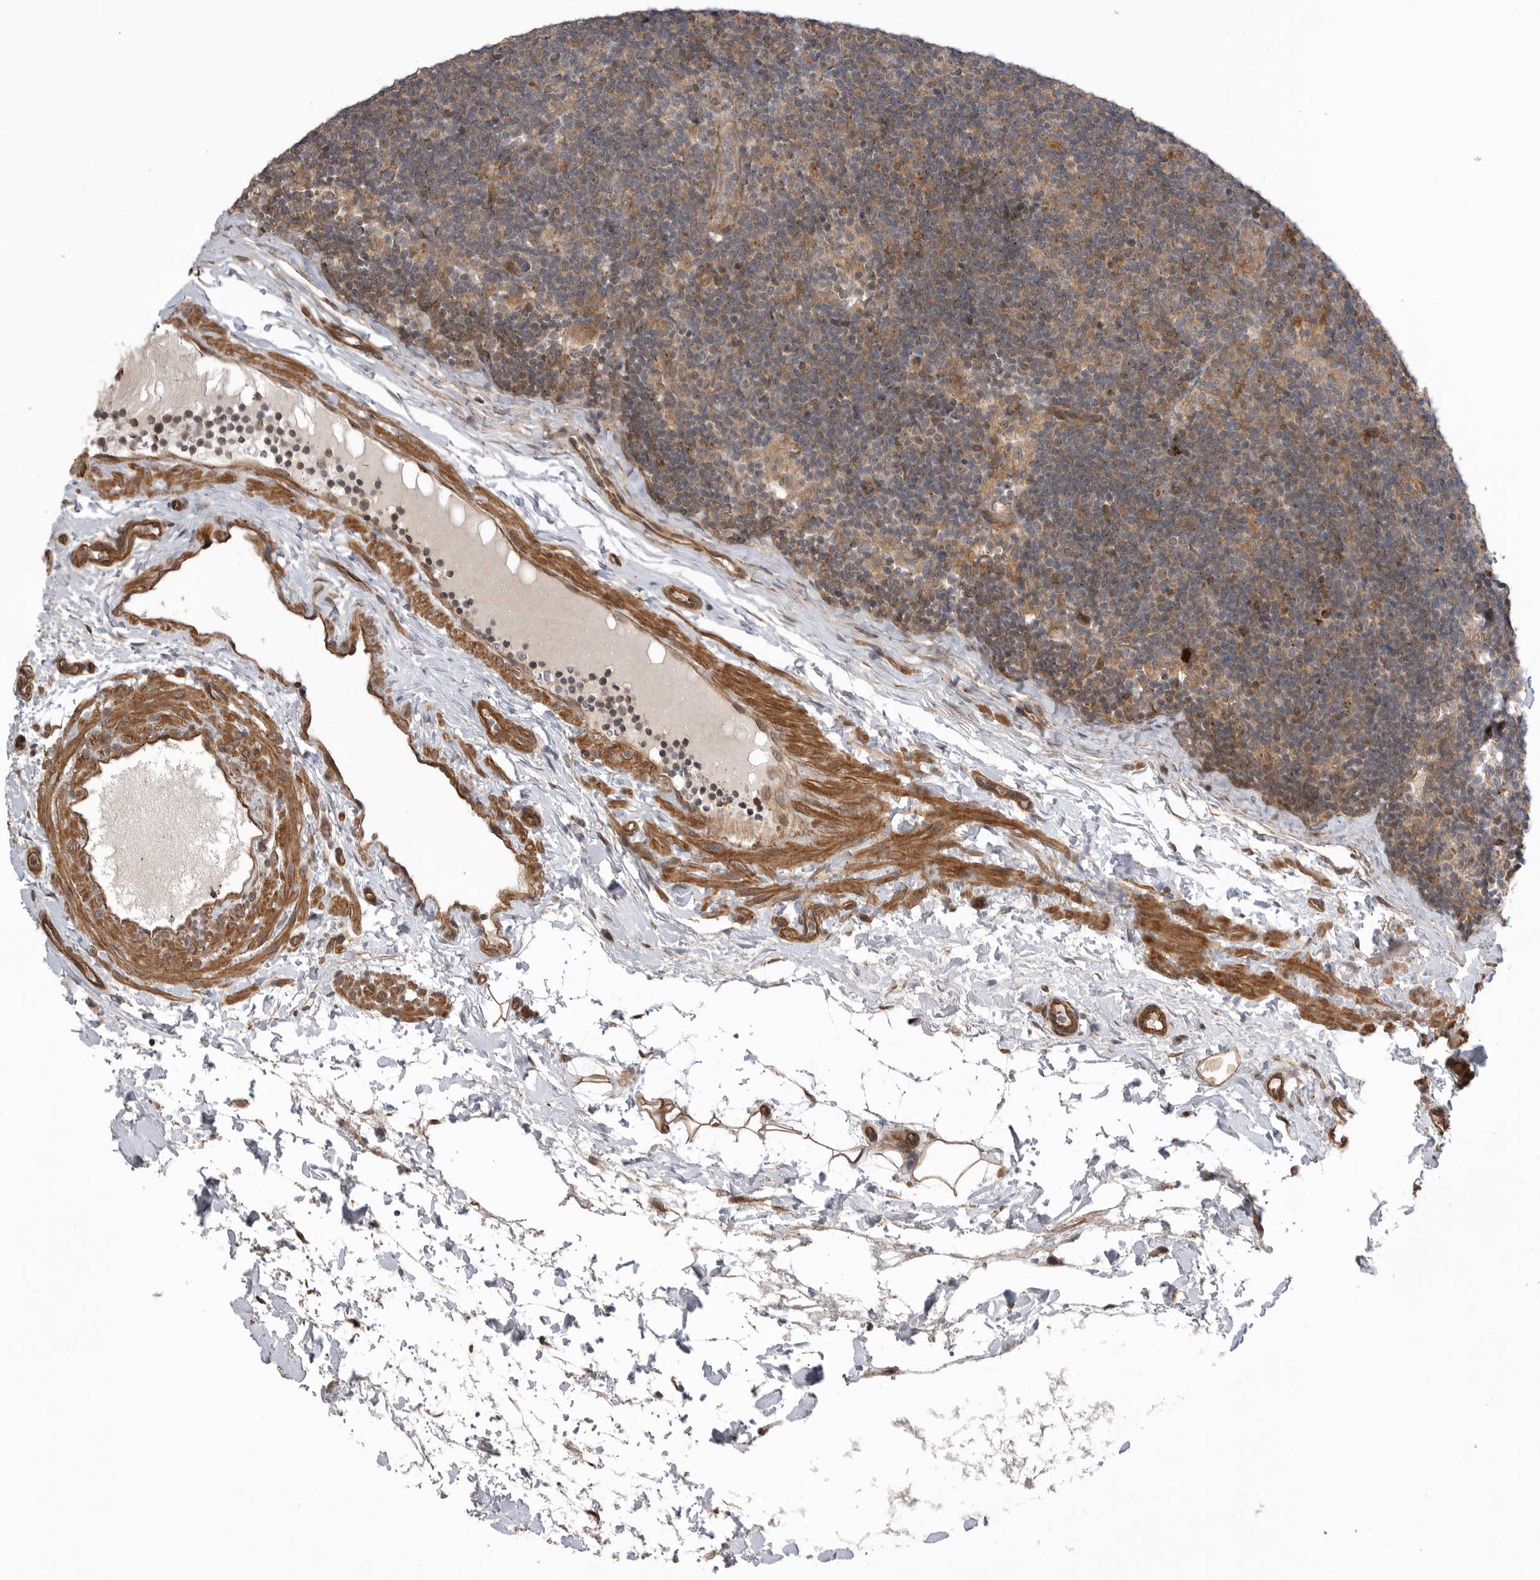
{"staining": {"intensity": "weak", "quantity": "25%-75%", "location": "cytoplasmic/membranous"}, "tissue": "lymph node", "cell_type": "Germinal center cells", "image_type": "normal", "snomed": [{"axis": "morphology", "description": "Normal tissue, NOS"}, {"axis": "topography", "description": "Lymph node"}], "caption": "Germinal center cells display low levels of weak cytoplasmic/membranous expression in about 25%-75% of cells in benign lymph node. (DAB IHC with brightfield microscopy, high magnification).", "gene": "PEAK1", "patient": {"sex": "female", "age": 22}}